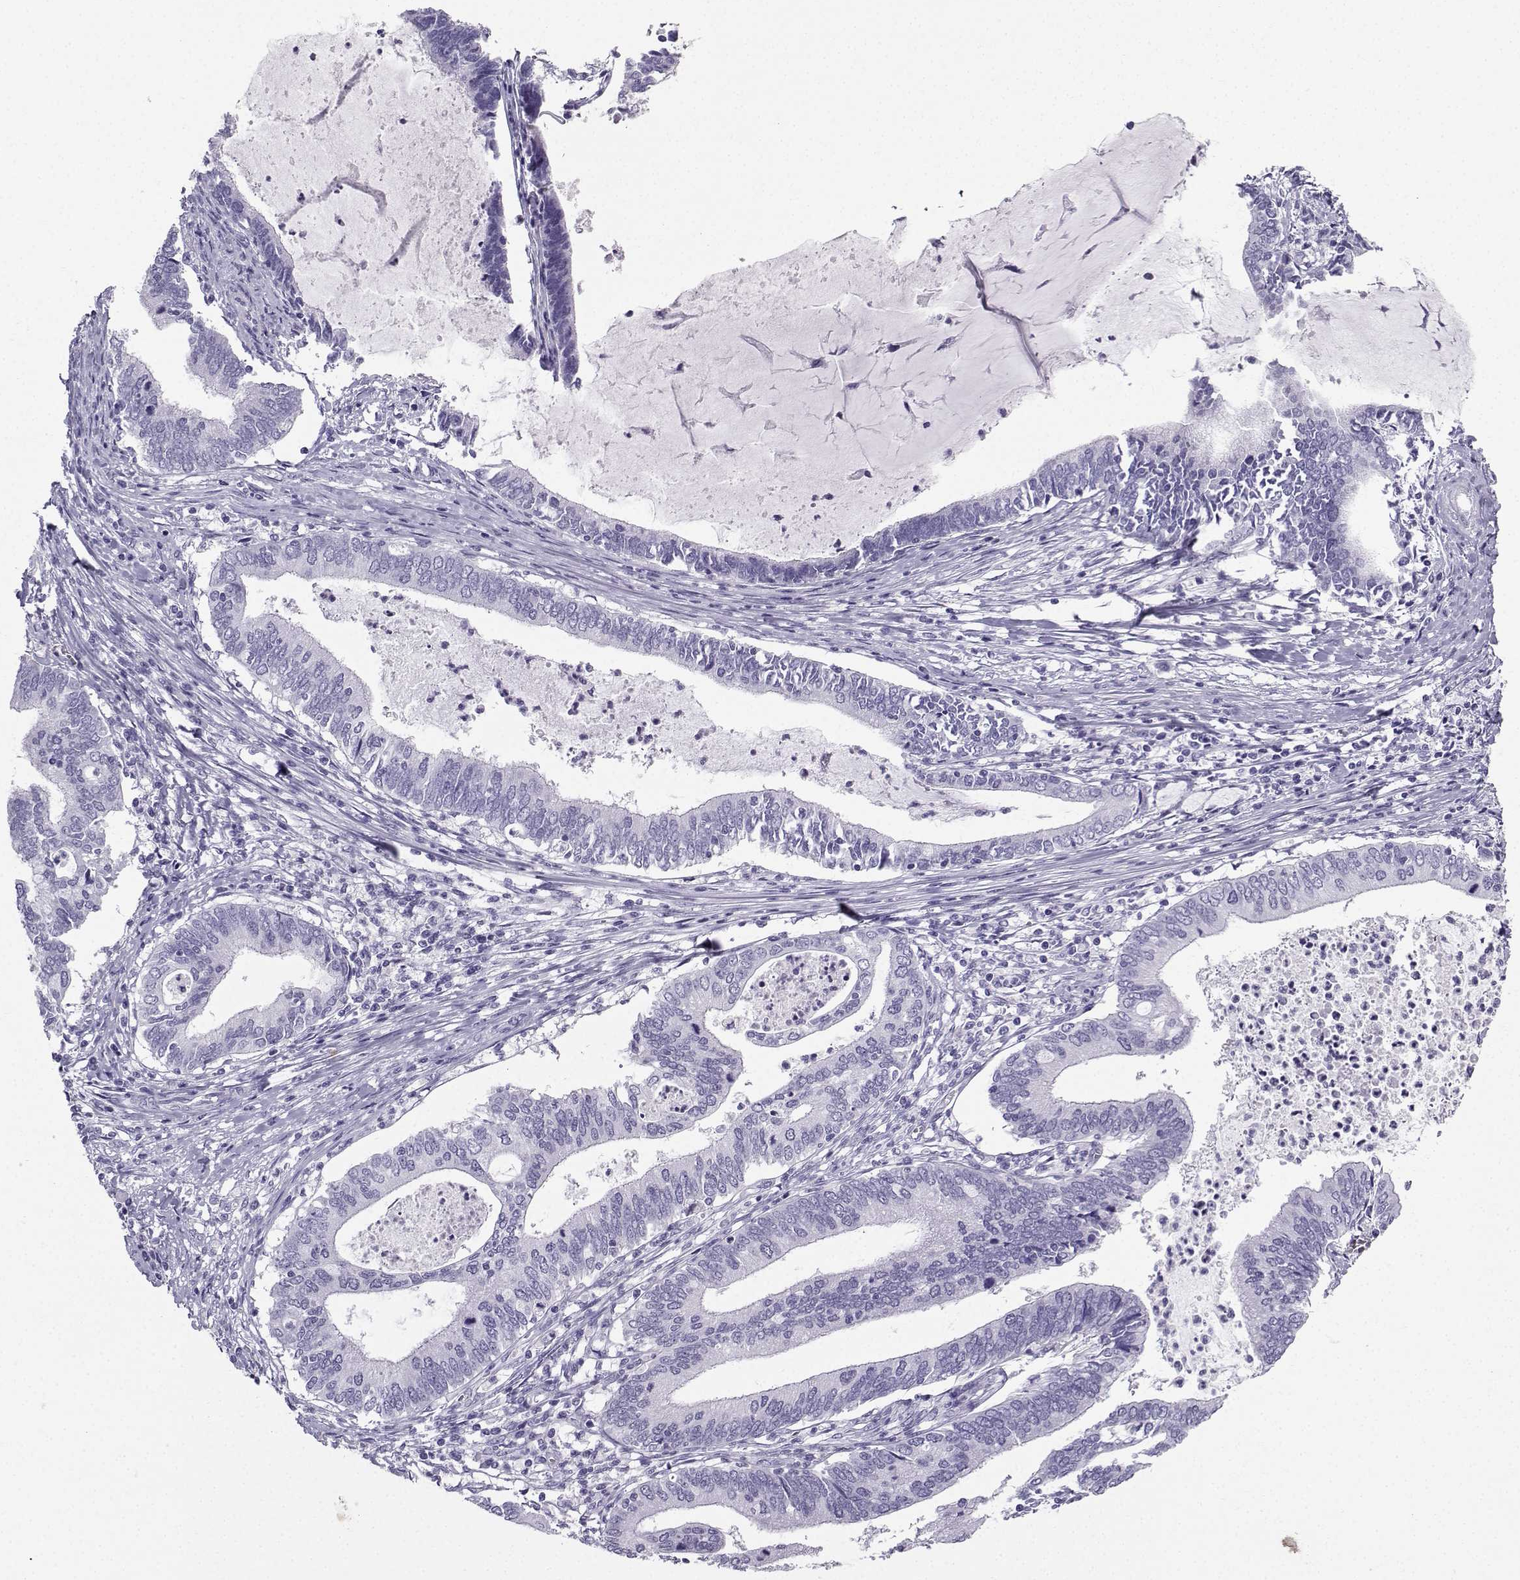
{"staining": {"intensity": "negative", "quantity": "none", "location": "none"}, "tissue": "cervical cancer", "cell_type": "Tumor cells", "image_type": "cancer", "snomed": [{"axis": "morphology", "description": "Adenocarcinoma, NOS"}, {"axis": "topography", "description": "Cervix"}], "caption": "This is an IHC histopathology image of human cervical adenocarcinoma. There is no positivity in tumor cells.", "gene": "IQCD", "patient": {"sex": "female", "age": 42}}